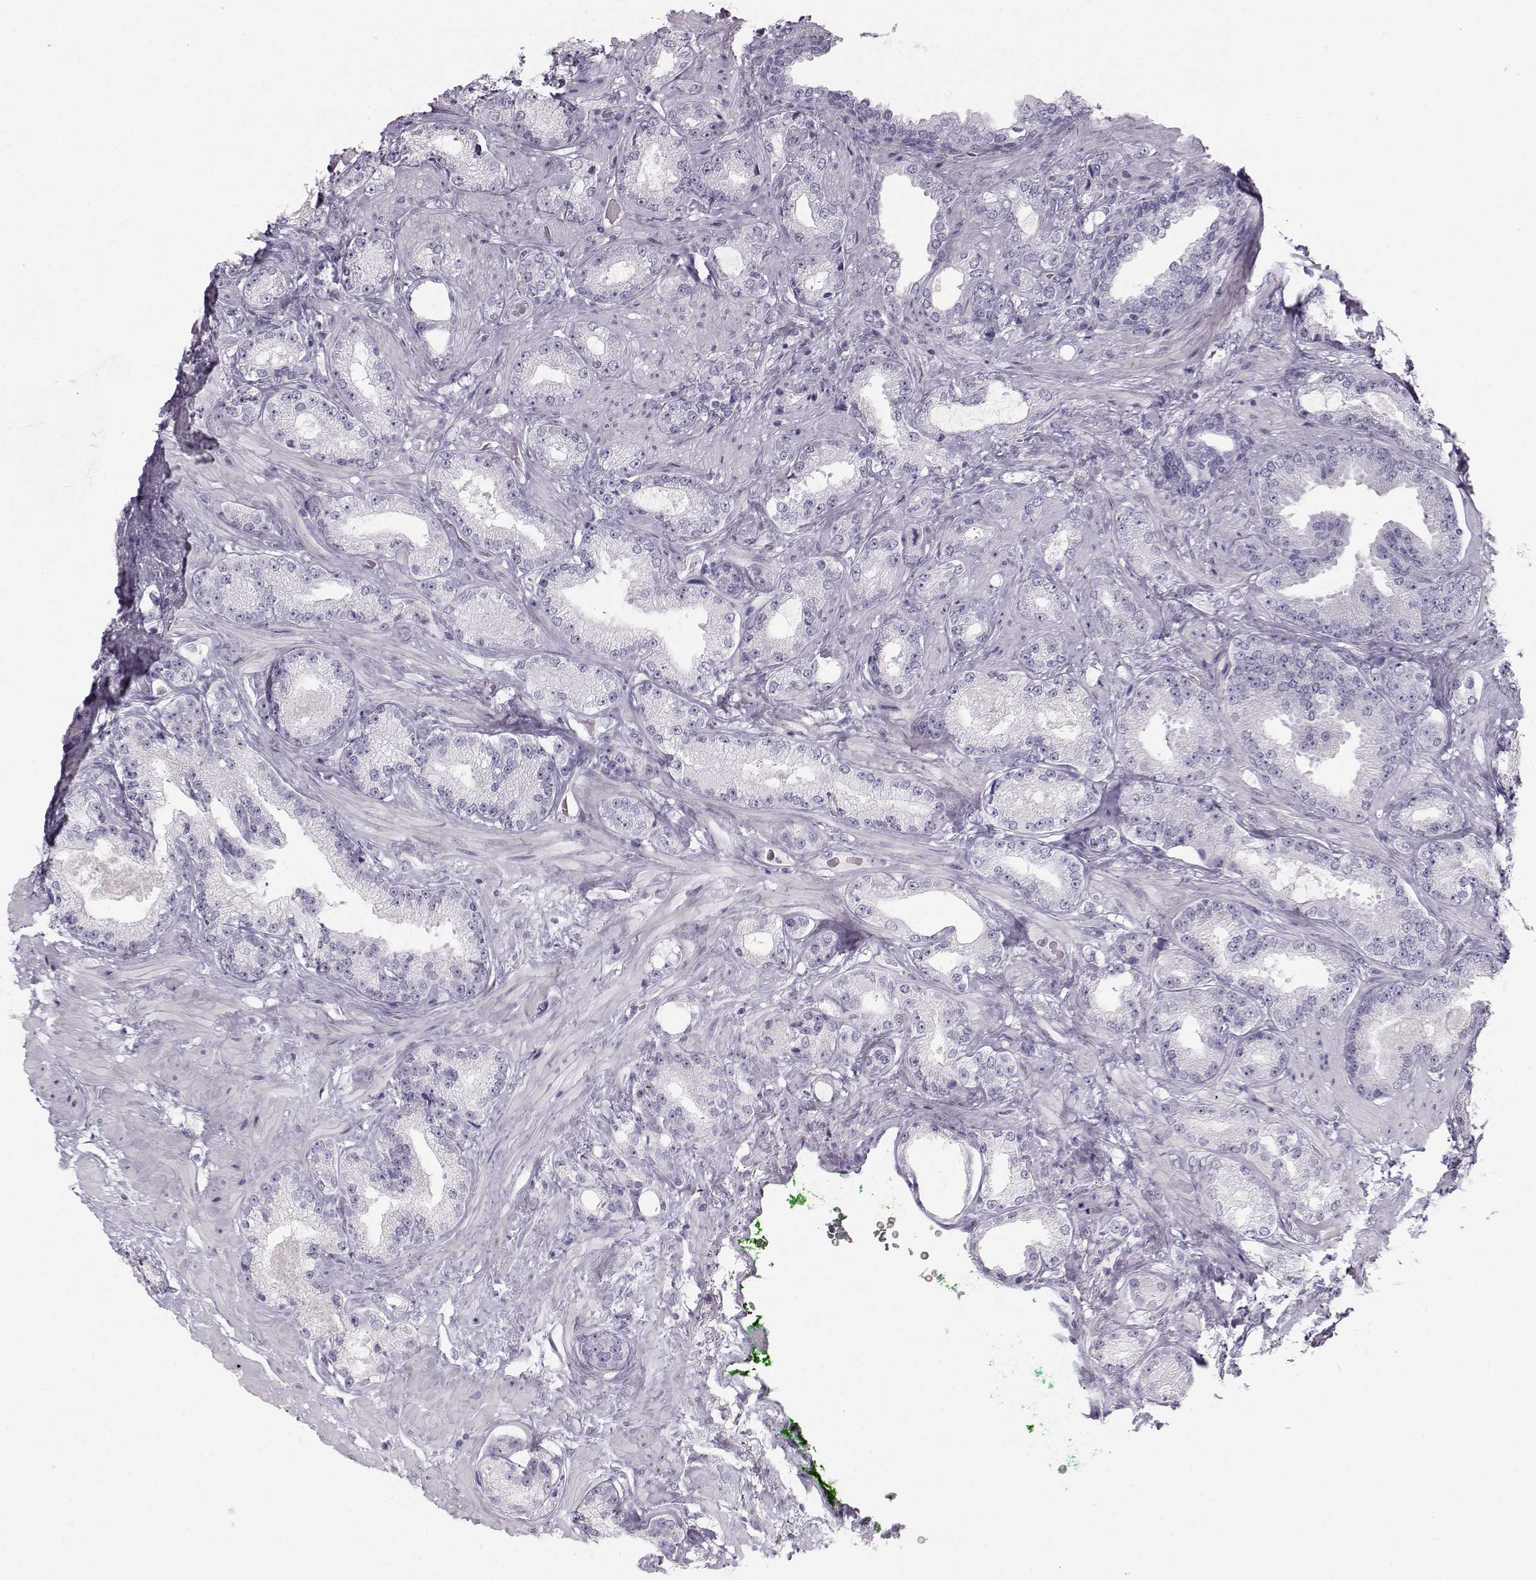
{"staining": {"intensity": "negative", "quantity": "none", "location": "none"}, "tissue": "prostate cancer", "cell_type": "Tumor cells", "image_type": "cancer", "snomed": [{"axis": "morphology", "description": "Adenocarcinoma, Low grade"}, {"axis": "topography", "description": "Prostate"}], "caption": "Protein analysis of prostate cancer reveals no significant positivity in tumor cells. (Immunohistochemistry (ihc), brightfield microscopy, high magnification).", "gene": "CASR", "patient": {"sex": "male", "age": 68}}